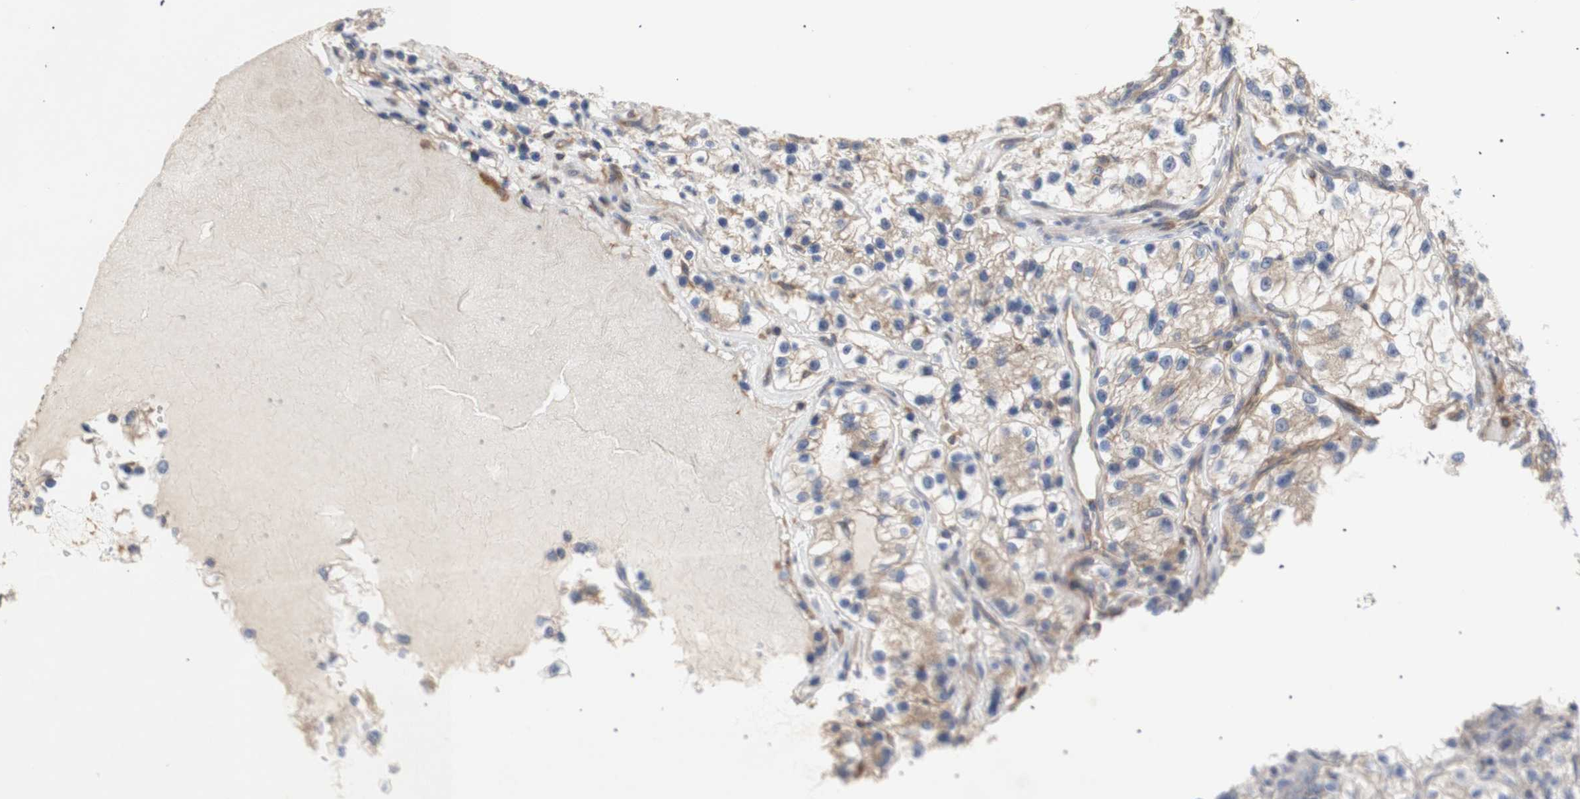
{"staining": {"intensity": "weak", "quantity": ">75%", "location": "cytoplasmic/membranous"}, "tissue": "renal cancer", "cell_type": "Tumor cells", "image_type": "cancer", "snomed": [{"axis": "morphology", "description": "Adenocarcinoma, NOS"}, {"axis": "topography", "description": "Kidney"}], "caption": "This is a photomicrograph of immunohistochemistry (IHC) staining of renal cancer, which shows weak positivity in the cytoplasmic/membranous of tumor cells.", "gene": "IKBKG", "patient": {"sex": "female", "age": 57}}